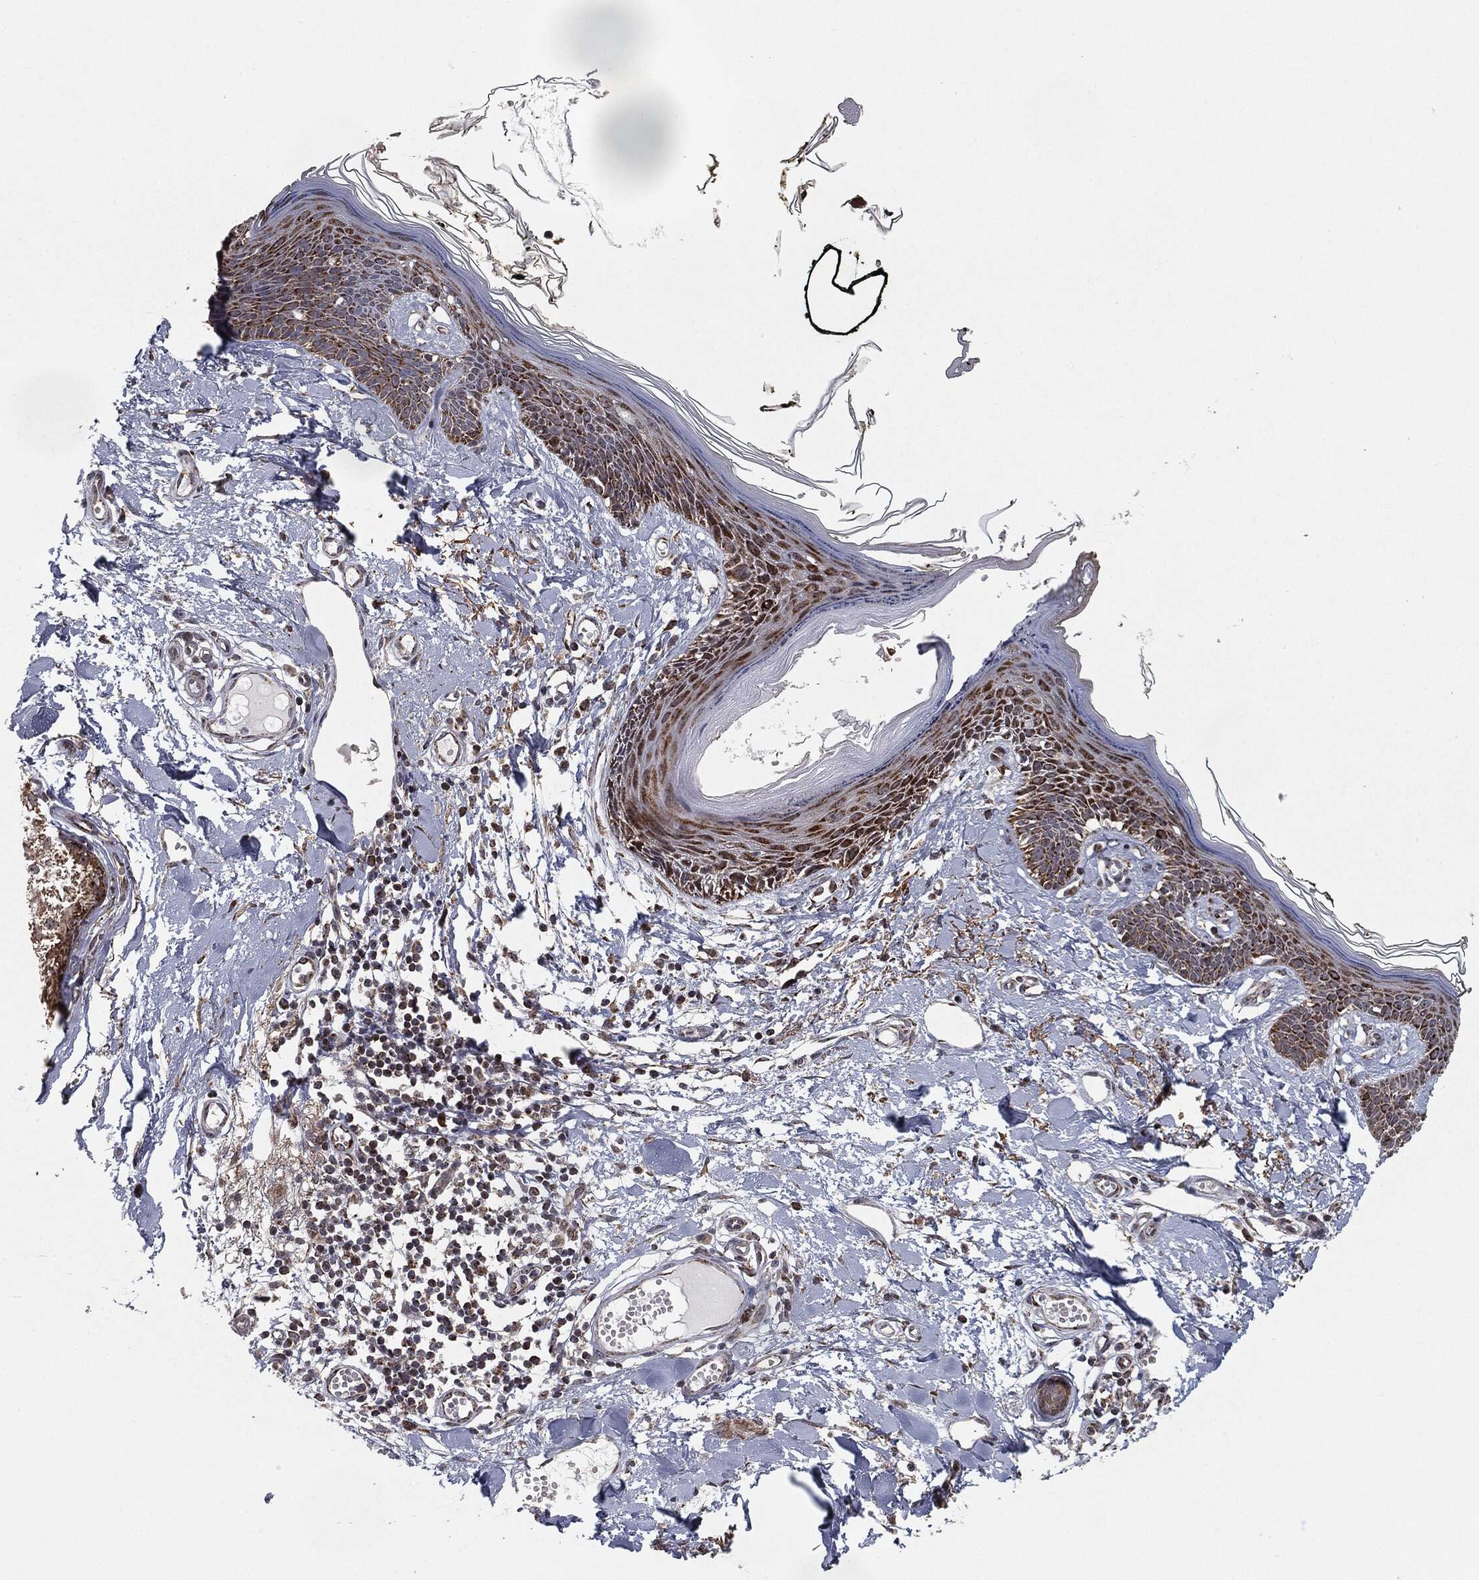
{"staining": {"intensity": "negative", "quantity": "none", "location": "none"}, "tissue": "skin", "cell_type": "Fibroblasts", "image_type": "normal", "snomed": [{"axis": "morphology", "description": "Normal tissue, NOS"}, {"axis": "topography", "description": "Skin"}], "caption": "This is a micrograph of IHC staining of normal skin, which shows no positivity in fibroblasts. Nuclei are stained in blue.", "gene": "CHCHD2", "patient": {"sex": "male", "age": 76}}